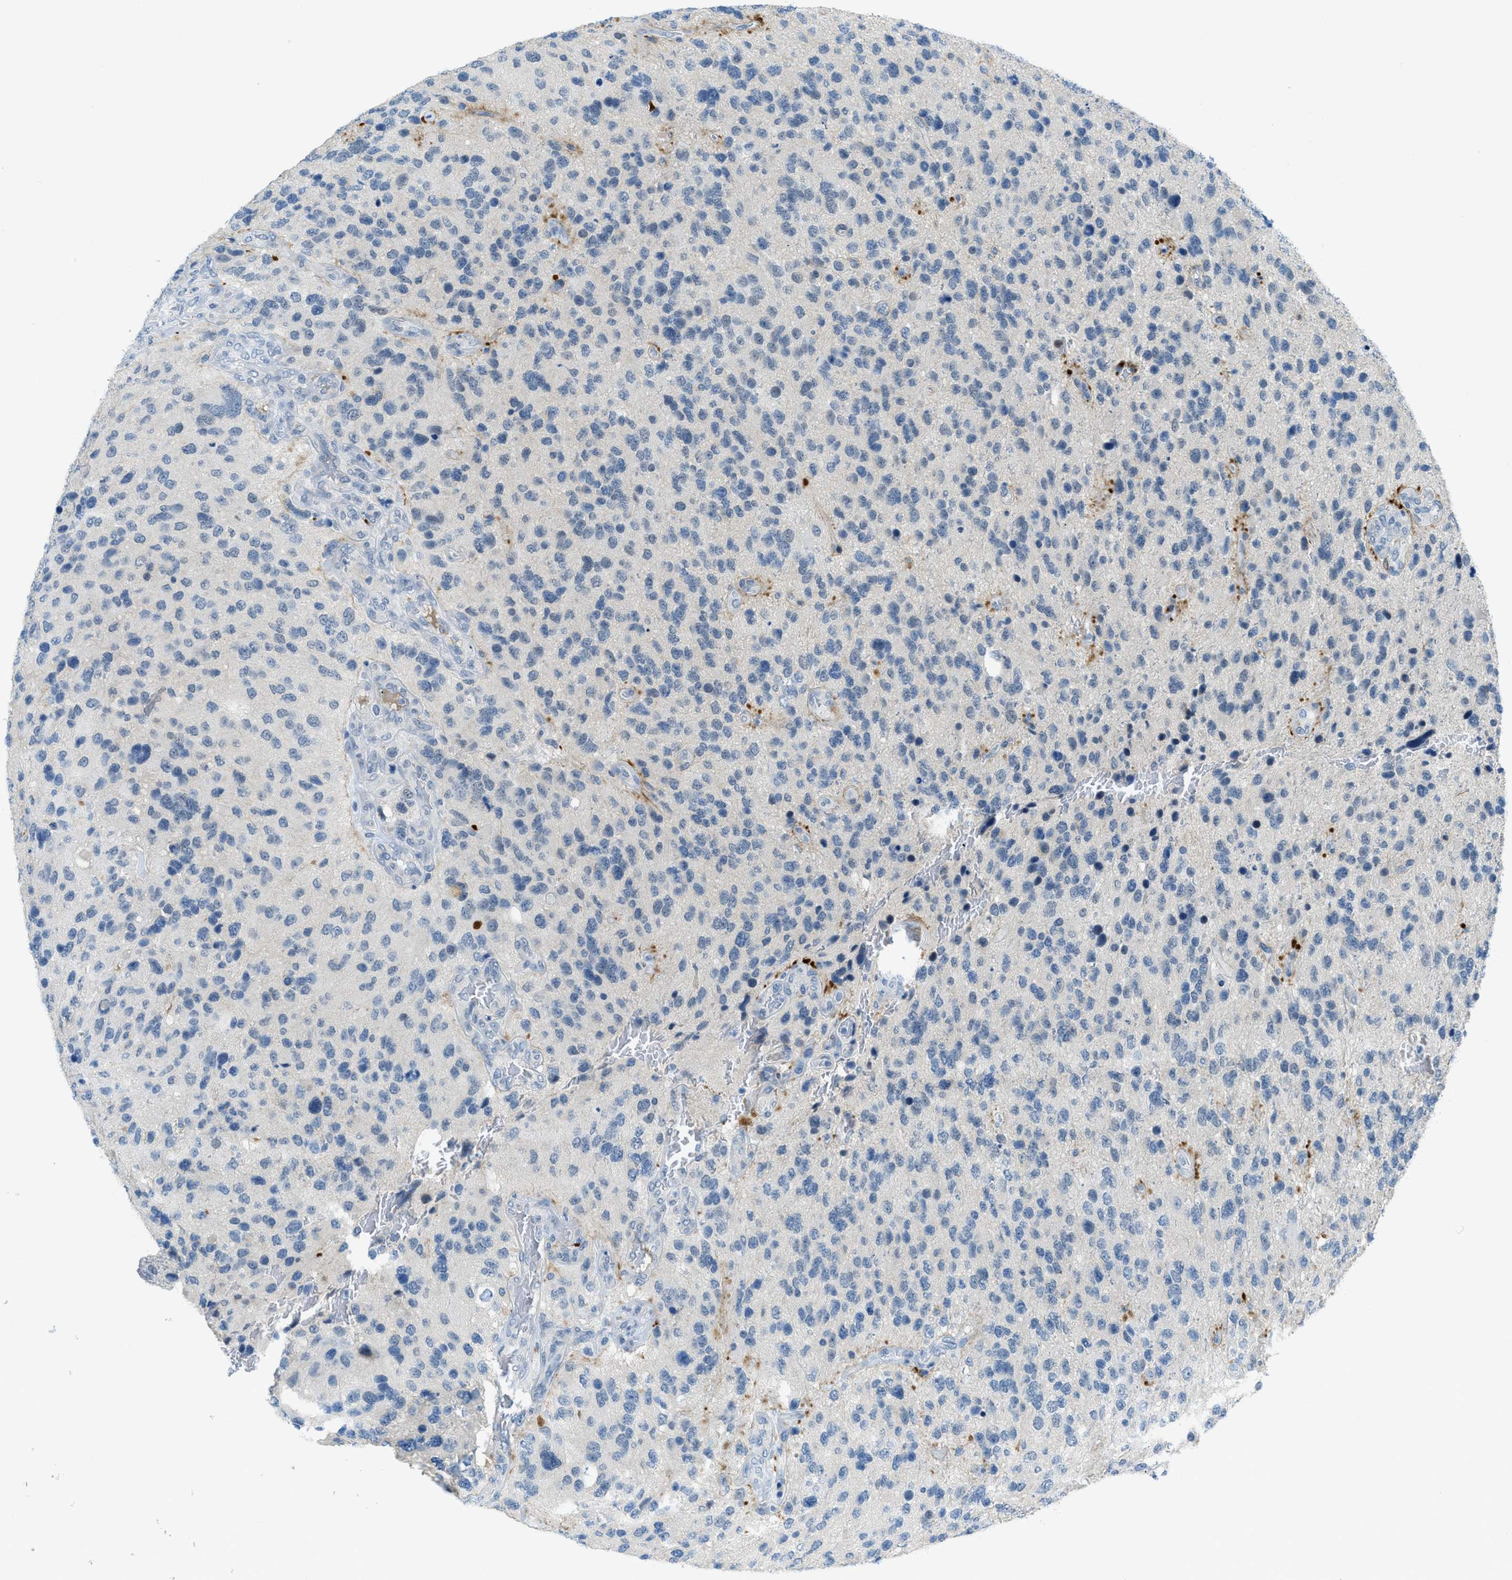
{"staining": {"intensity": "negative", "quantity": "none", "location": "none"}, "tissue": "glioma", "cell_type": "Tumor cells", "image_type": "cancer", "snomed": [{"axis": "morphology", "description": "Glioma, malignant, High grade"}, {"axis": "topography", "description": "Brain"}], "caption": "IHC histopathology image of neoplastic tissue: human glioma stained with DAB demonstrates no significant protein expression in tumor cells.", "gene": "KLHL8", "patient": {"sex": "female", "age": 58}}